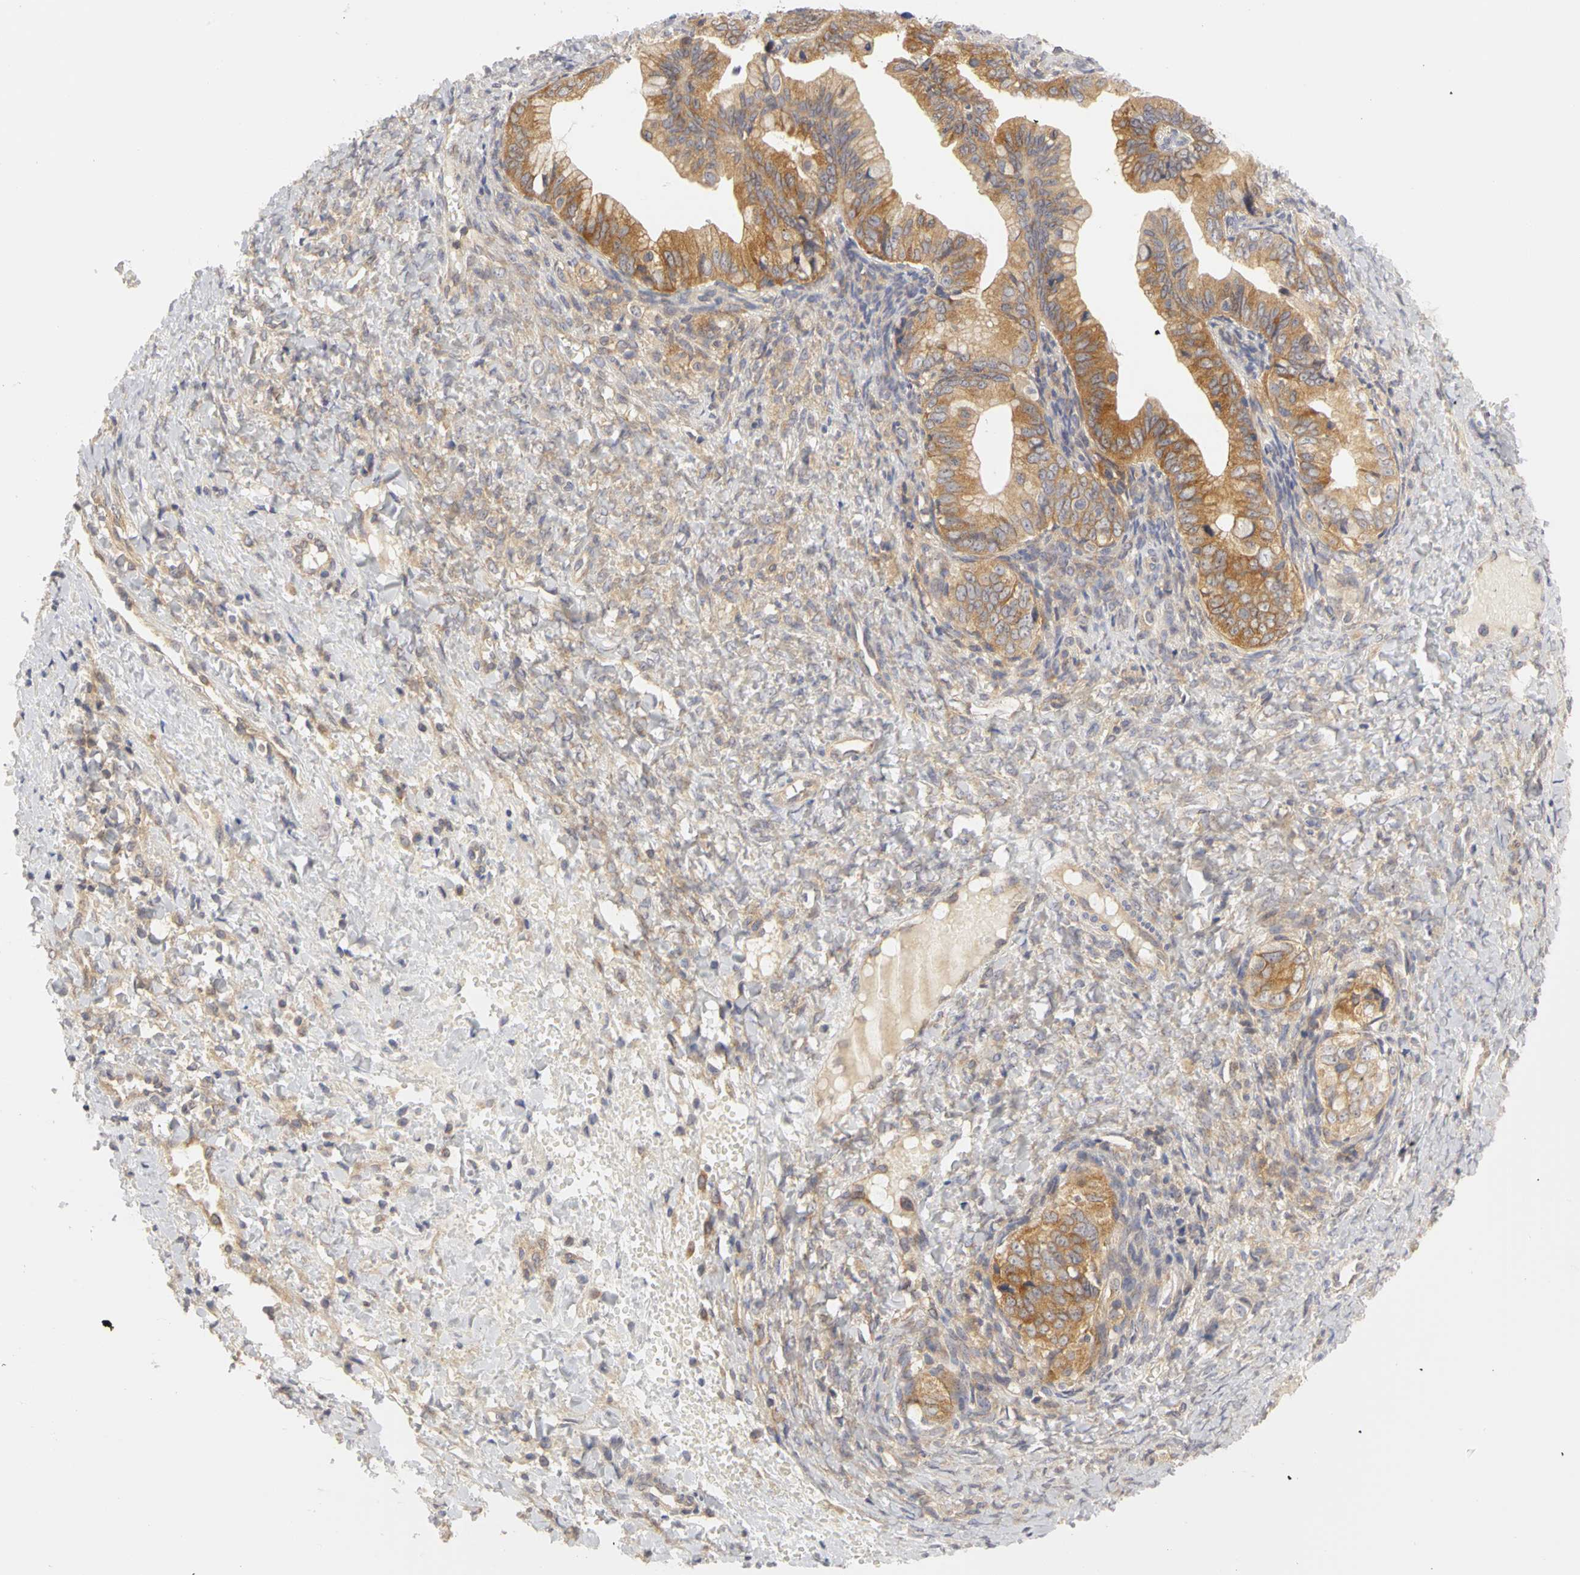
{"staining": {"intensity": "moderate", "quantity": ">75%", "location": "cytoplasmic/membranous"}, "tissue": "ovarian cancer", "cell_type": "Tumor cells", "image_type": "cancer", "snomed": [{"axis": "morphology", "description": "Cystadenocarcinoma, mucinous, NOS"}, {"axis": "topography", "description": "Ovary"}], "caption": "Ovarian cancer (mucinous cystadenocarcinoma) tissue demonstrates moderate cytoplasmic/membranous staining in about >75% of tumor cells, visualized by immunohistochemistry.", "gene": "IRAK1", "patient": {"sex": "female", "age": 36}}